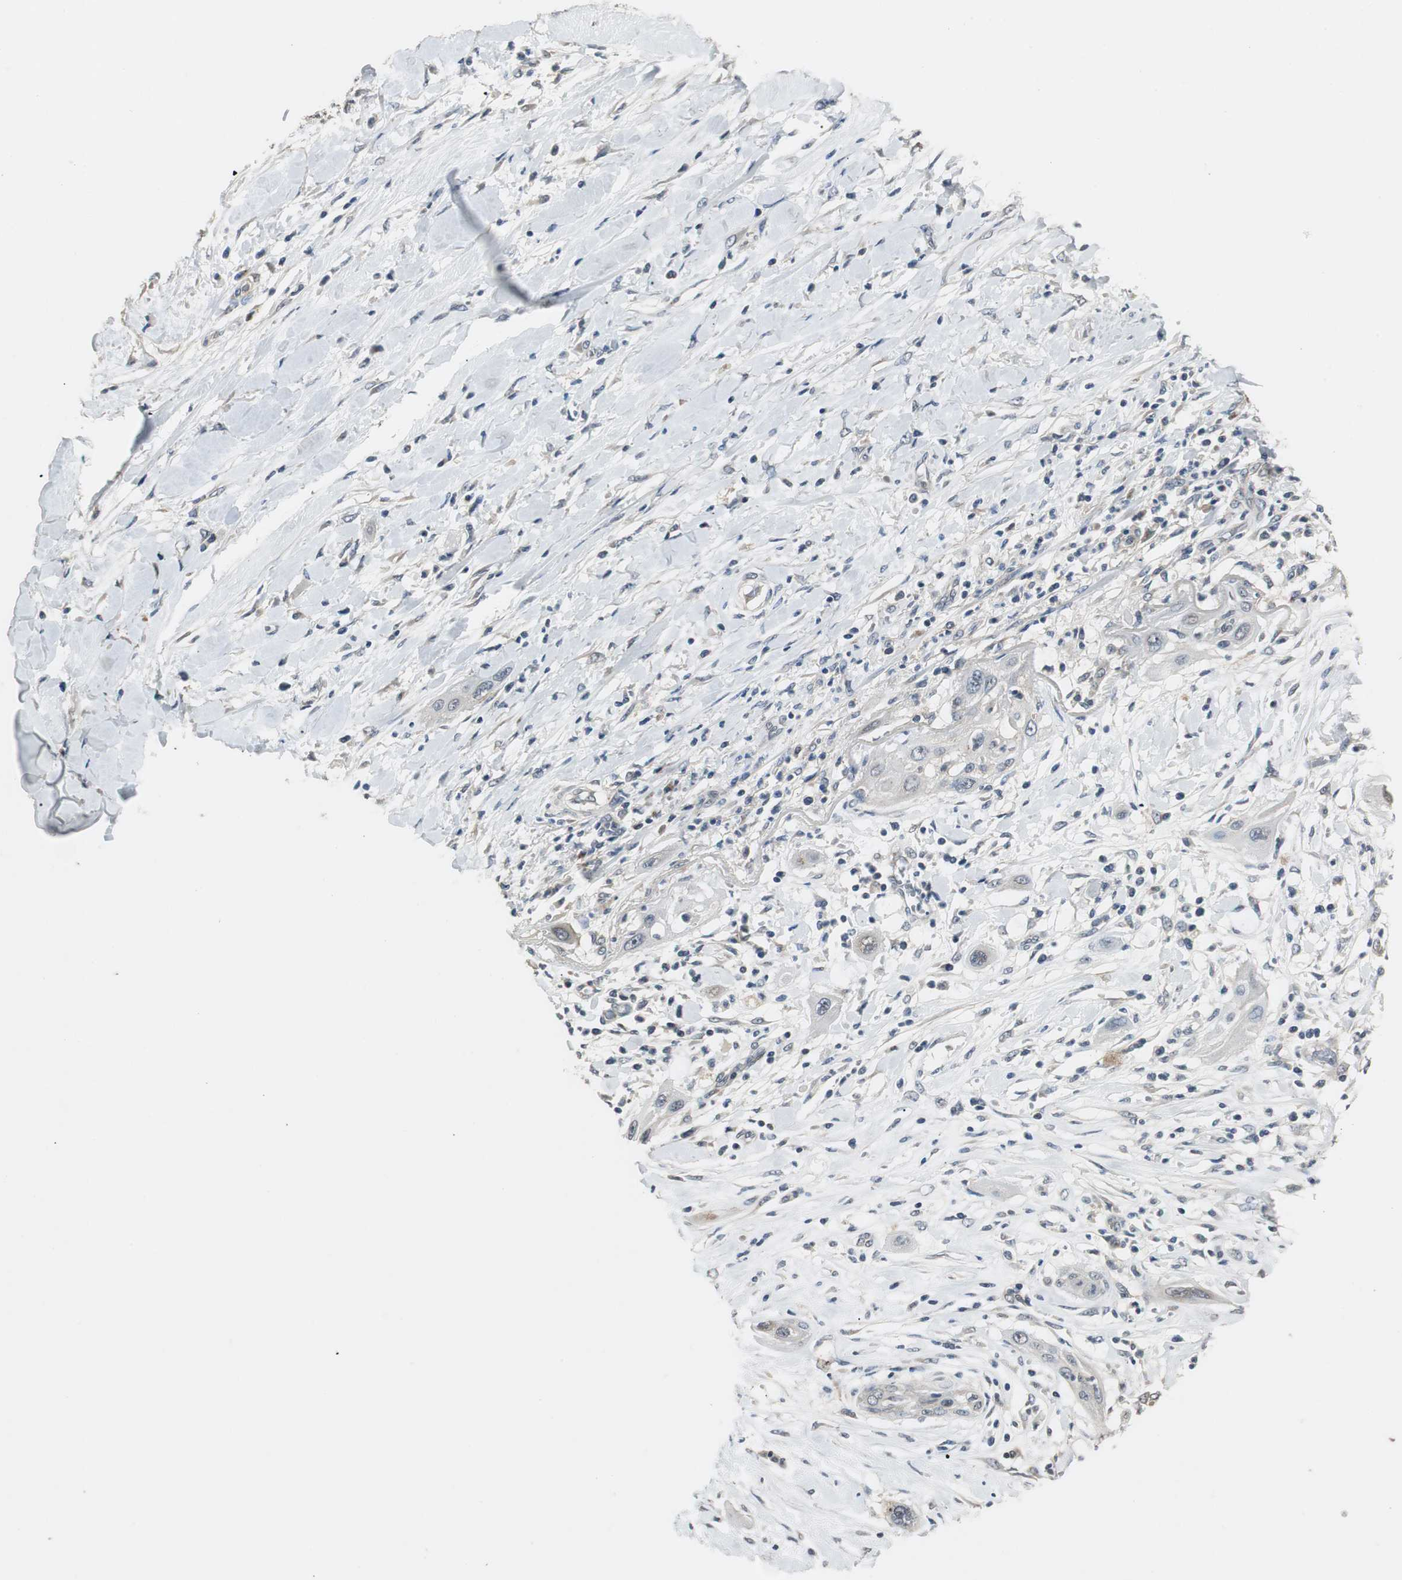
{"staining": {"intensity": "negative", "quantity": "none", "location": "none"}, "tissue": "lung cancer", "cell_type": "Tumor cells", "image_type": "cancer", "snomed": [{"axis": "morphology", "description": "Squamous cell carcinoma, NOS"}, {"axis": "topography", "description": "Lung"}], "caption": "Immunohistochemistry (IHC) of human lung cancer demonstrates no expression in tumor cells.", "gene": "PTPRN2", "patient": {"sex": "female", "age": 47}}